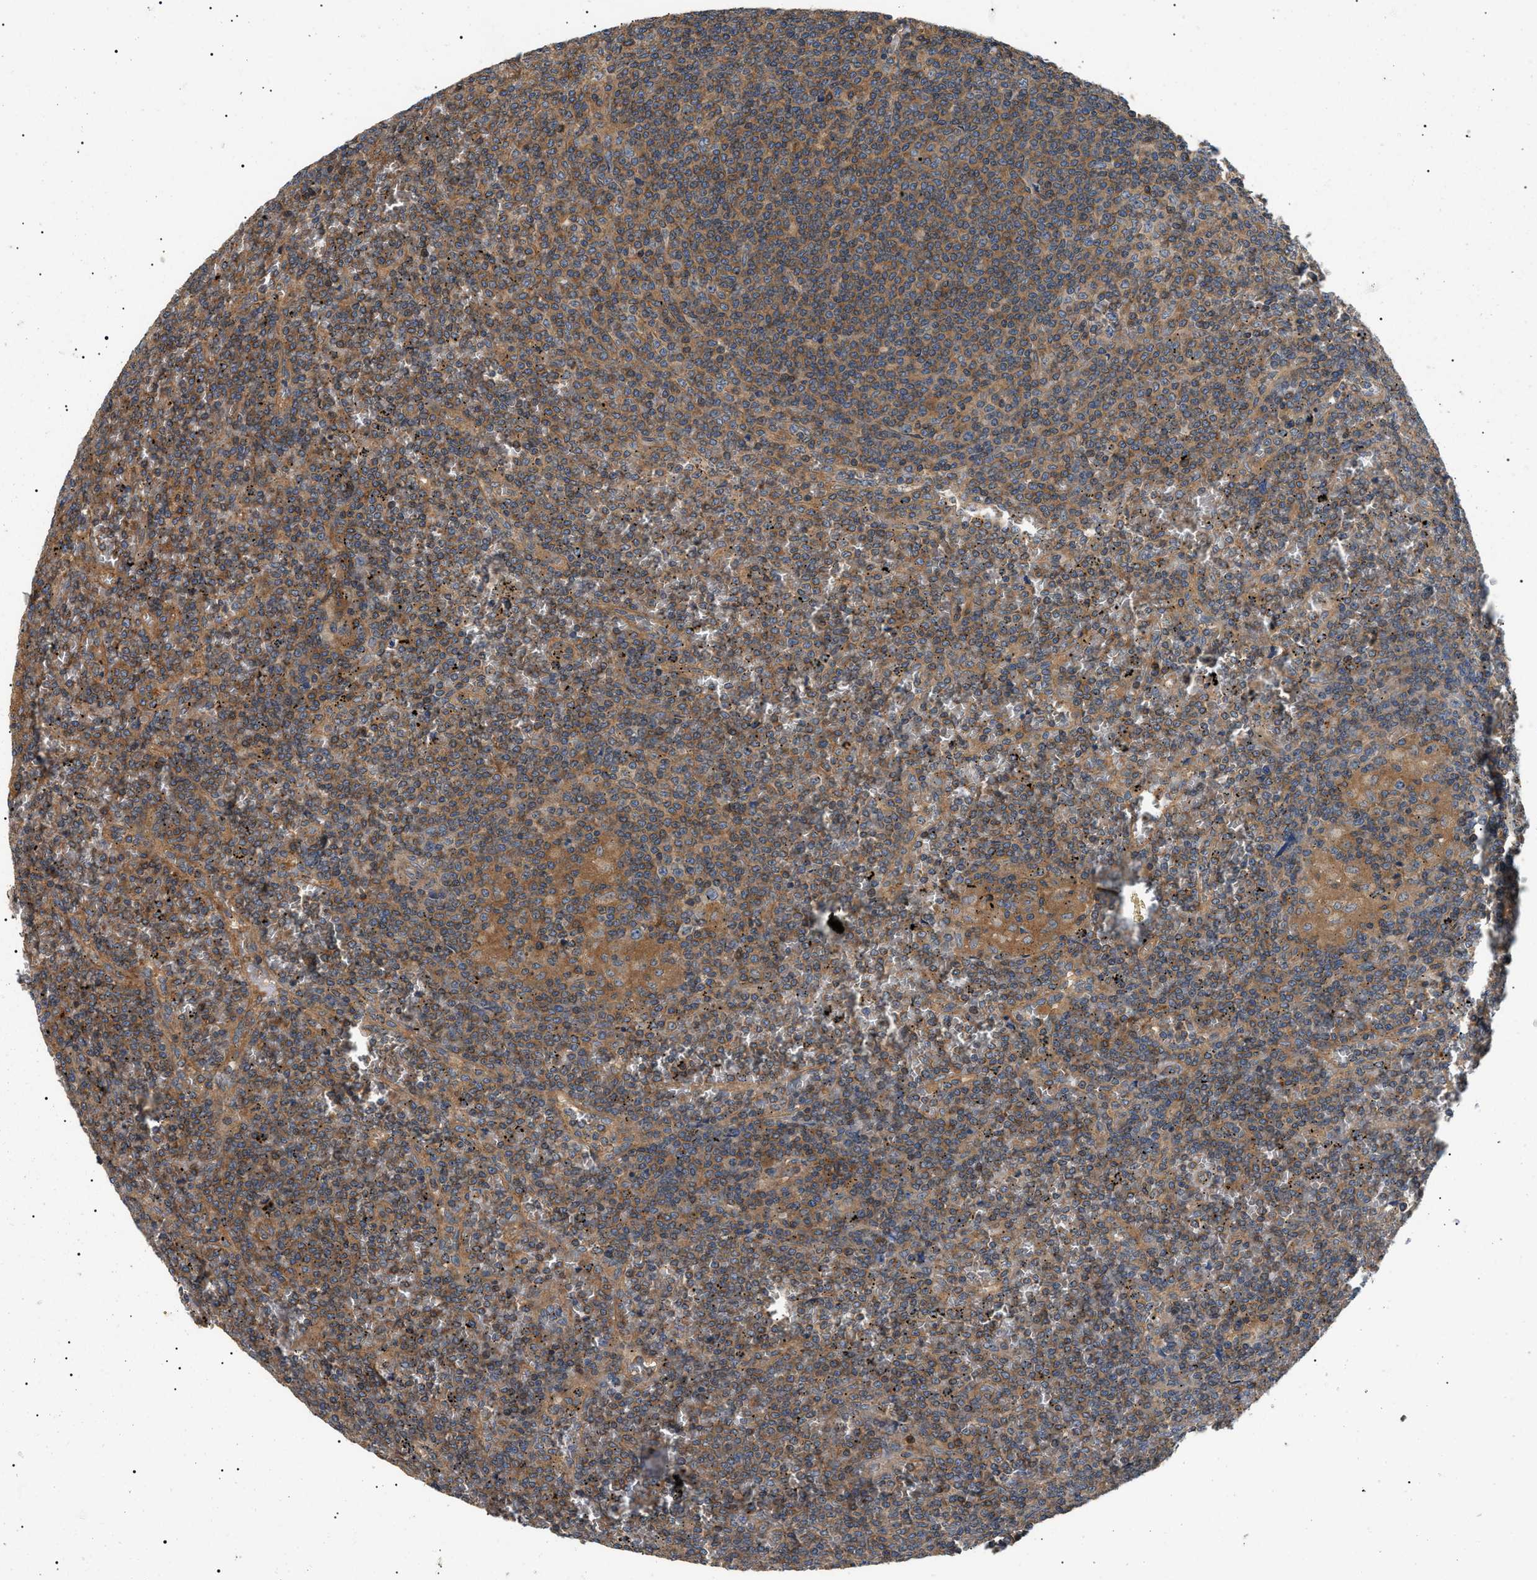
{"staining": {"intensity": "moderate", "quantity": ">75%", "location": "cytoplasmic/membranous"}, "tissue": "lymphoma", "cell_type": "Tumor cells", "image_type": "cancer", "snomed": [{"axis": "morphology", "description": "Malignant lymphoma, non-Hodgkin's type, Low grade"}, {"axis": "topography", "description": "Spleen"}], "caption": "Protein staining by immunohistochemistry (IHC) exhibits moderate cytoplasmic/membranous expression in about >75% of tumor cells in lymphoma.", "gene": "PPM1B", "patient": {"sex": "female", "age": 19}}